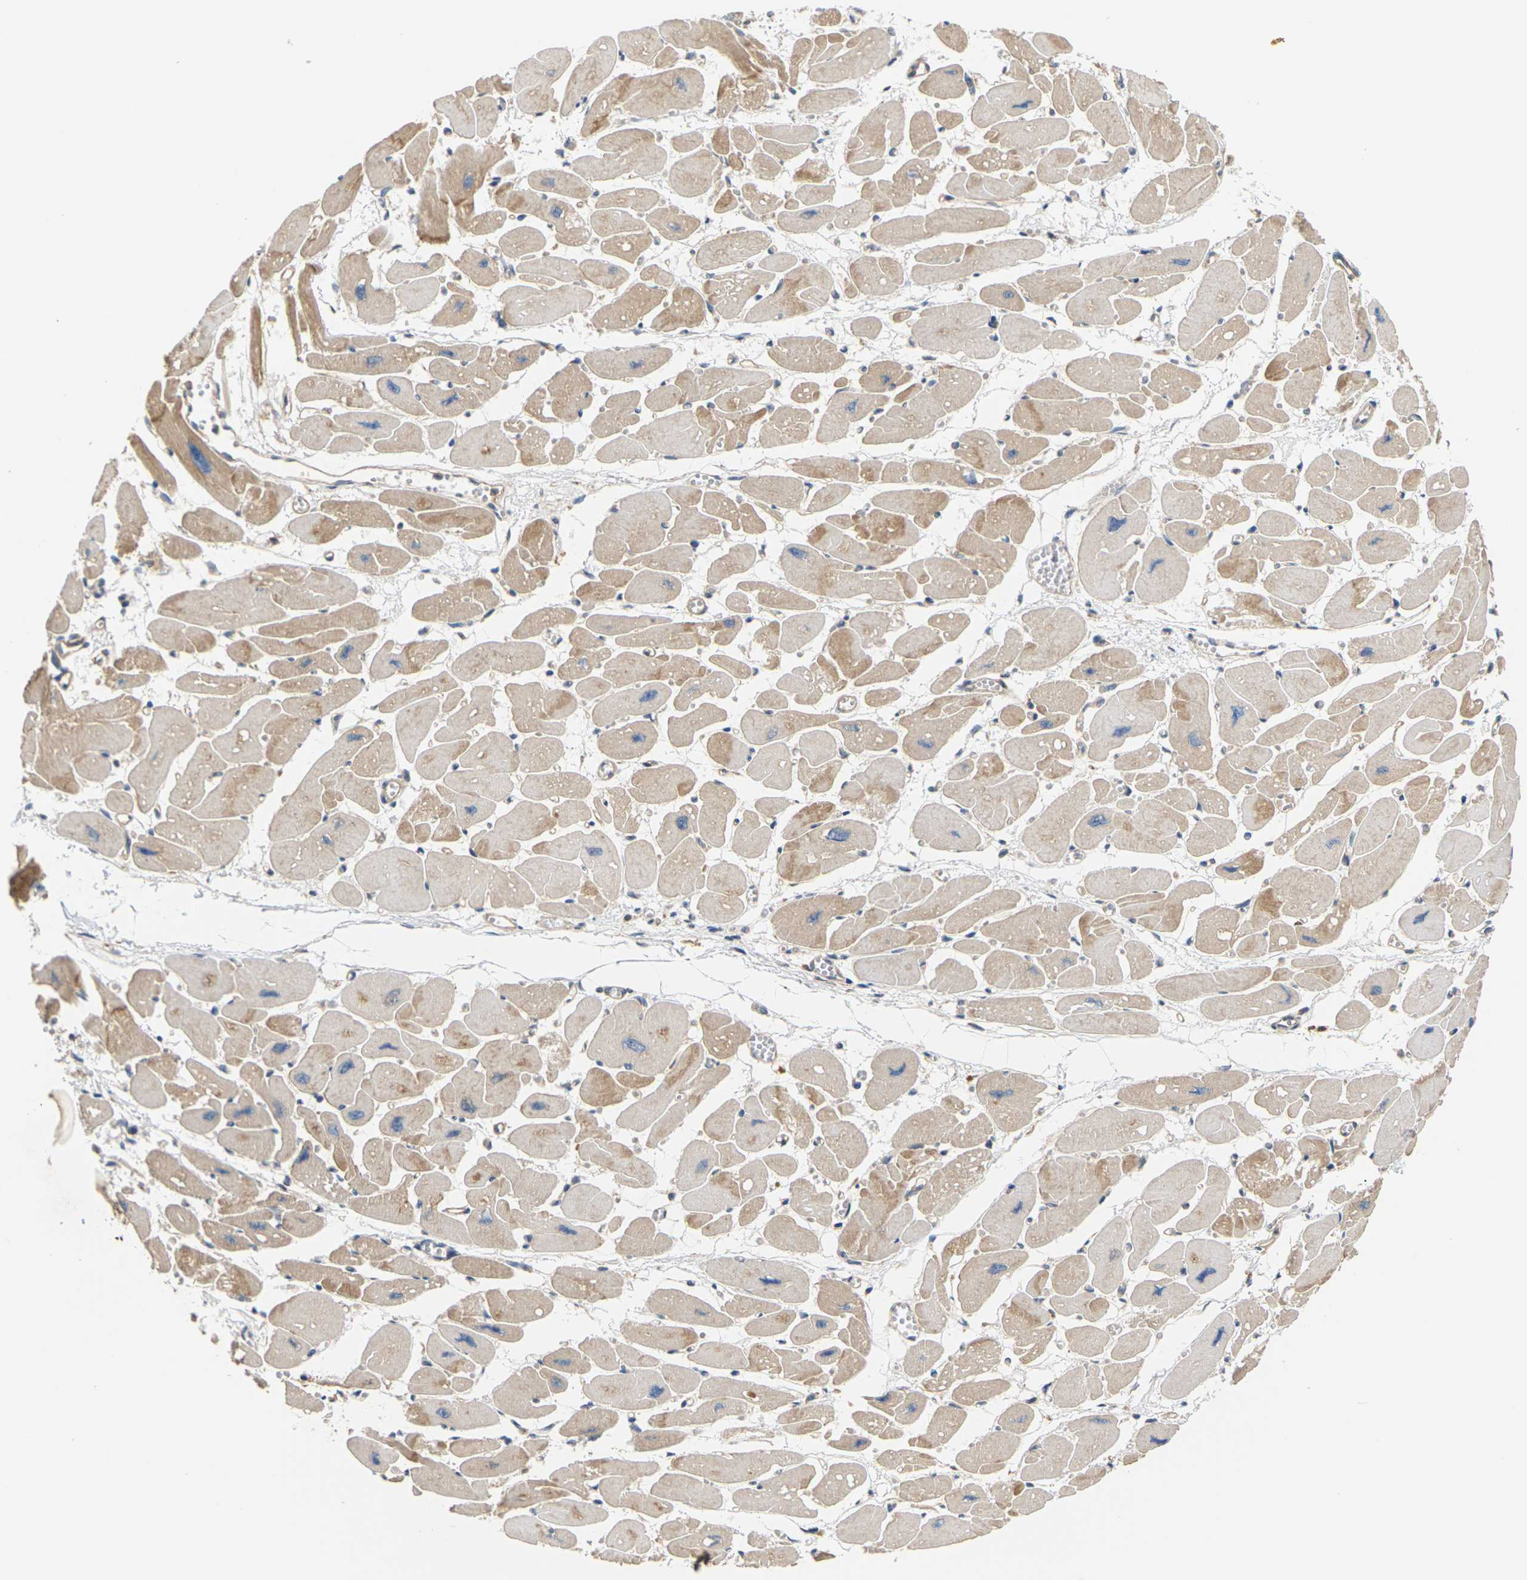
{"staining": {"intensity": "moderate", "quantity": ">75%", "location": "cytoplasmic/membranous"}, "tissue": "heart muscle", "cell_type": "Cardiomyocytes", "image_type": "normal", "snomed": [{"axis": "morphology", "description": "Normal tissue, NOS"}, {"axis": "topography", "description": "Heart"}], "caption": "Immunohistochemical staining of benign human heart muscle exhibits moderate cytoplasmic/membranous protein staining in about >75% of cardiomyocytes.", "gene": "PCDHB4", "patient": {"sex": "female", "age": 54}}